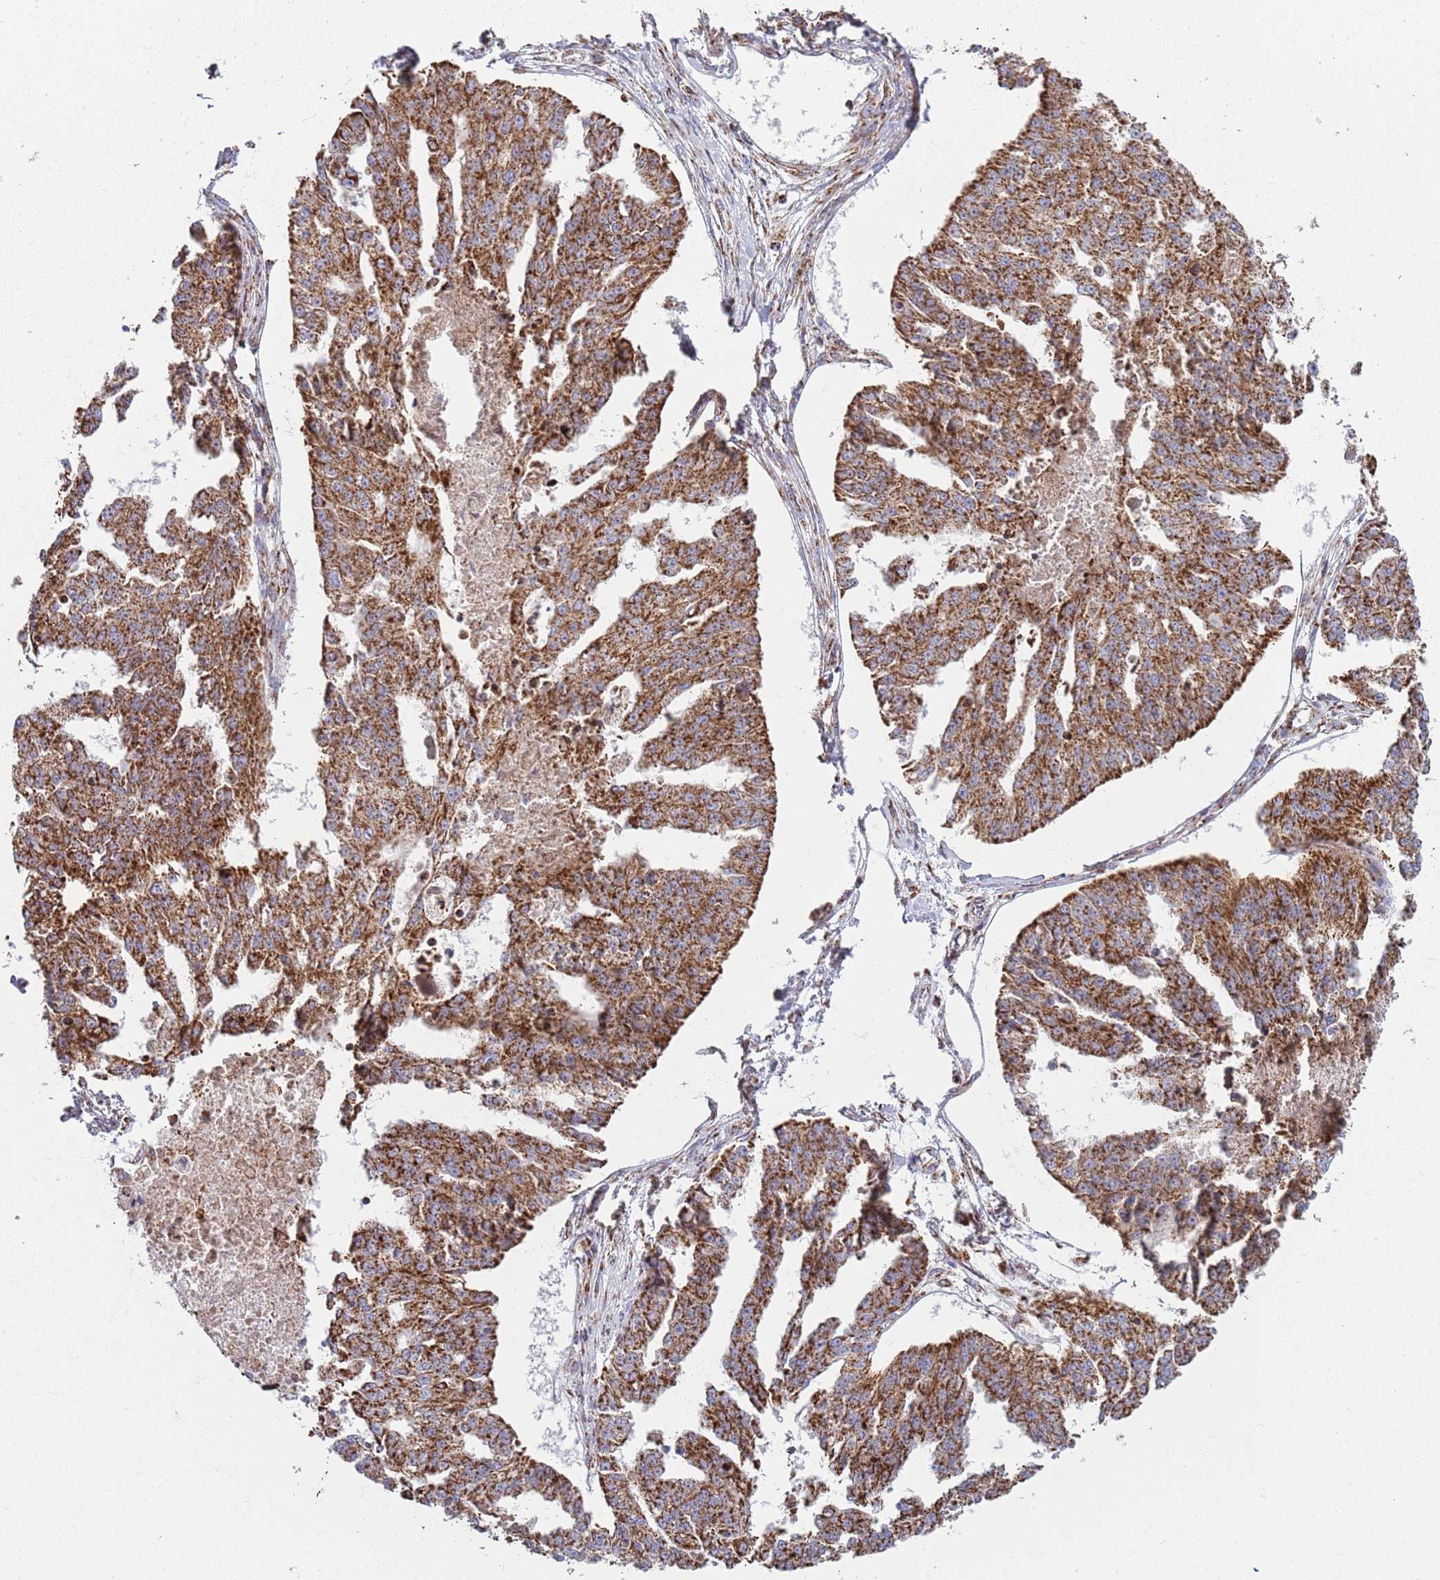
{"staining": {"intensity": "strong", "quantity": ">75%", "location": "cytoplasmic/membranous"}, "tissue": "ovarian cancer", "cell_type": "Tumor cells", "image_type": "cancer", "snomed": [{"axis": "morphology", "description": "Cystadenocarcinoma, serous, NOS"}, {"axis": "topography", "description": "Ovary"}], "caption": "Serous cystadenocarcinoma (ovarian) tissue demonstrates strong cytoplasmic/membranous staining in about >75% of tumor cells Ihc stains the protein of interest in brown and the nuclei are stained blue.", "gene": "ATP5PD", "patient": {"sex": "female", "age": 58}}